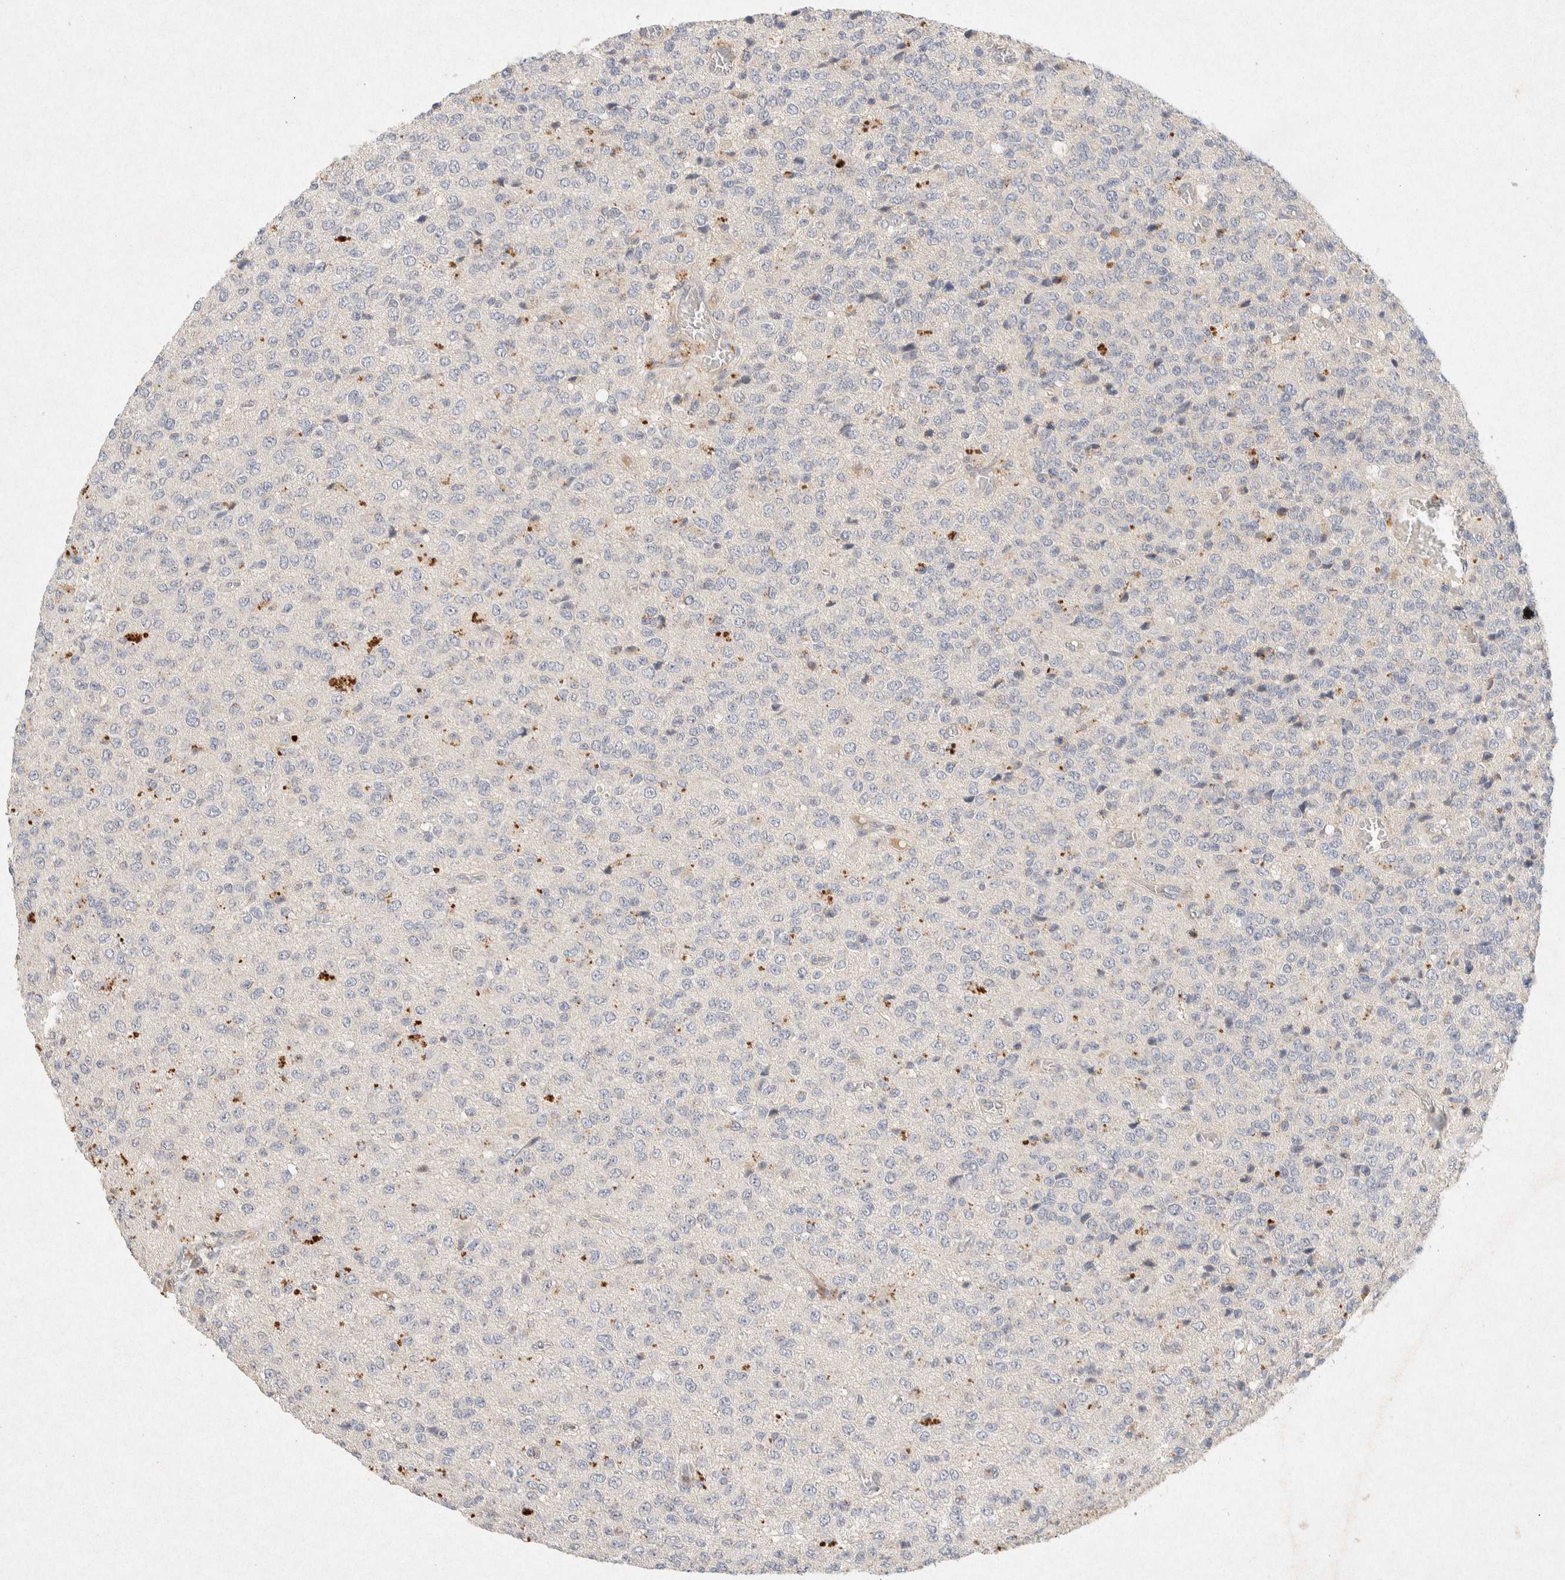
{"staining": {"intensity": "negative", "quantity": "none", "location": "none"}, "tissue": "glioma", "cell_type": "Tumor cells", "image_type": "cancer", "snomed": [{"axis": "morphology", "description": "Glioma, malignant, High grade"}, {"axis": "topography", "description": "pancreas cauda"}], "caption": "A photomicrograph of glioma stained for a protein reveals no brown staining in tumor cells.", "gene": "GNAI1", "patient": {"sex": "male", "age": 60}}